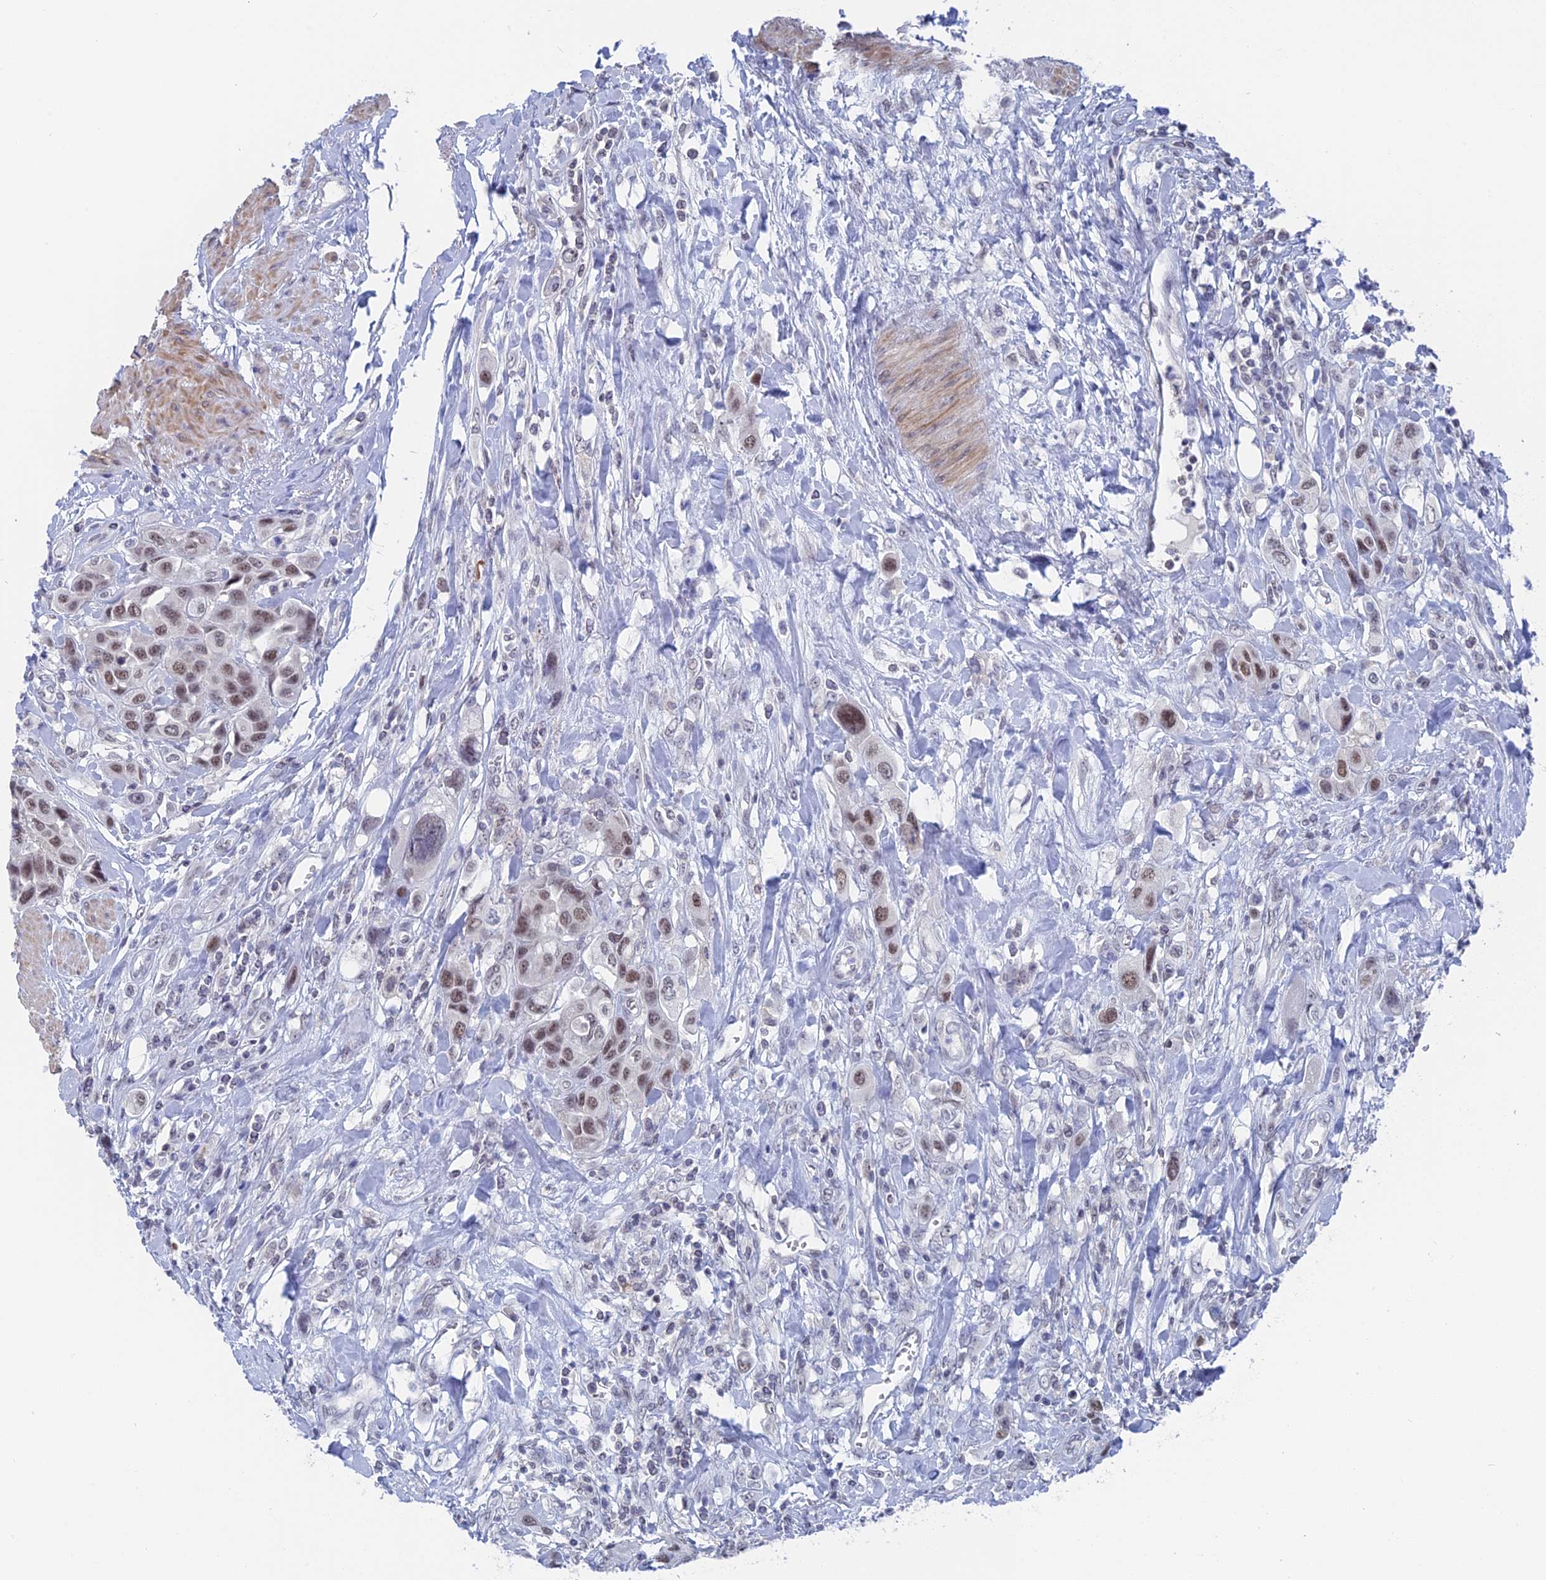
{"staining": {"intensity": "moderate", "quantity": ">75%", "location": "nuclear"}, "tissue": "urothelial cancer", "cell_type": "Tumor cells", "image_type": "cancer", "snomed": [{"axis": "morphology", "description": "Urothelial carcinoma, High grade"}, {"axis": "topography", "description": "Urinary bladder"}], "caption": "An immunohistochemistry (IHC) micrograph of tumor tissue is shown. Protein staining in brown highlights moderate nuclear positivity in urothelial carcinoma (high-grade) within tumor cells.", "gene": "BRD2", "patient": {"sex": "male", "age": 50}}